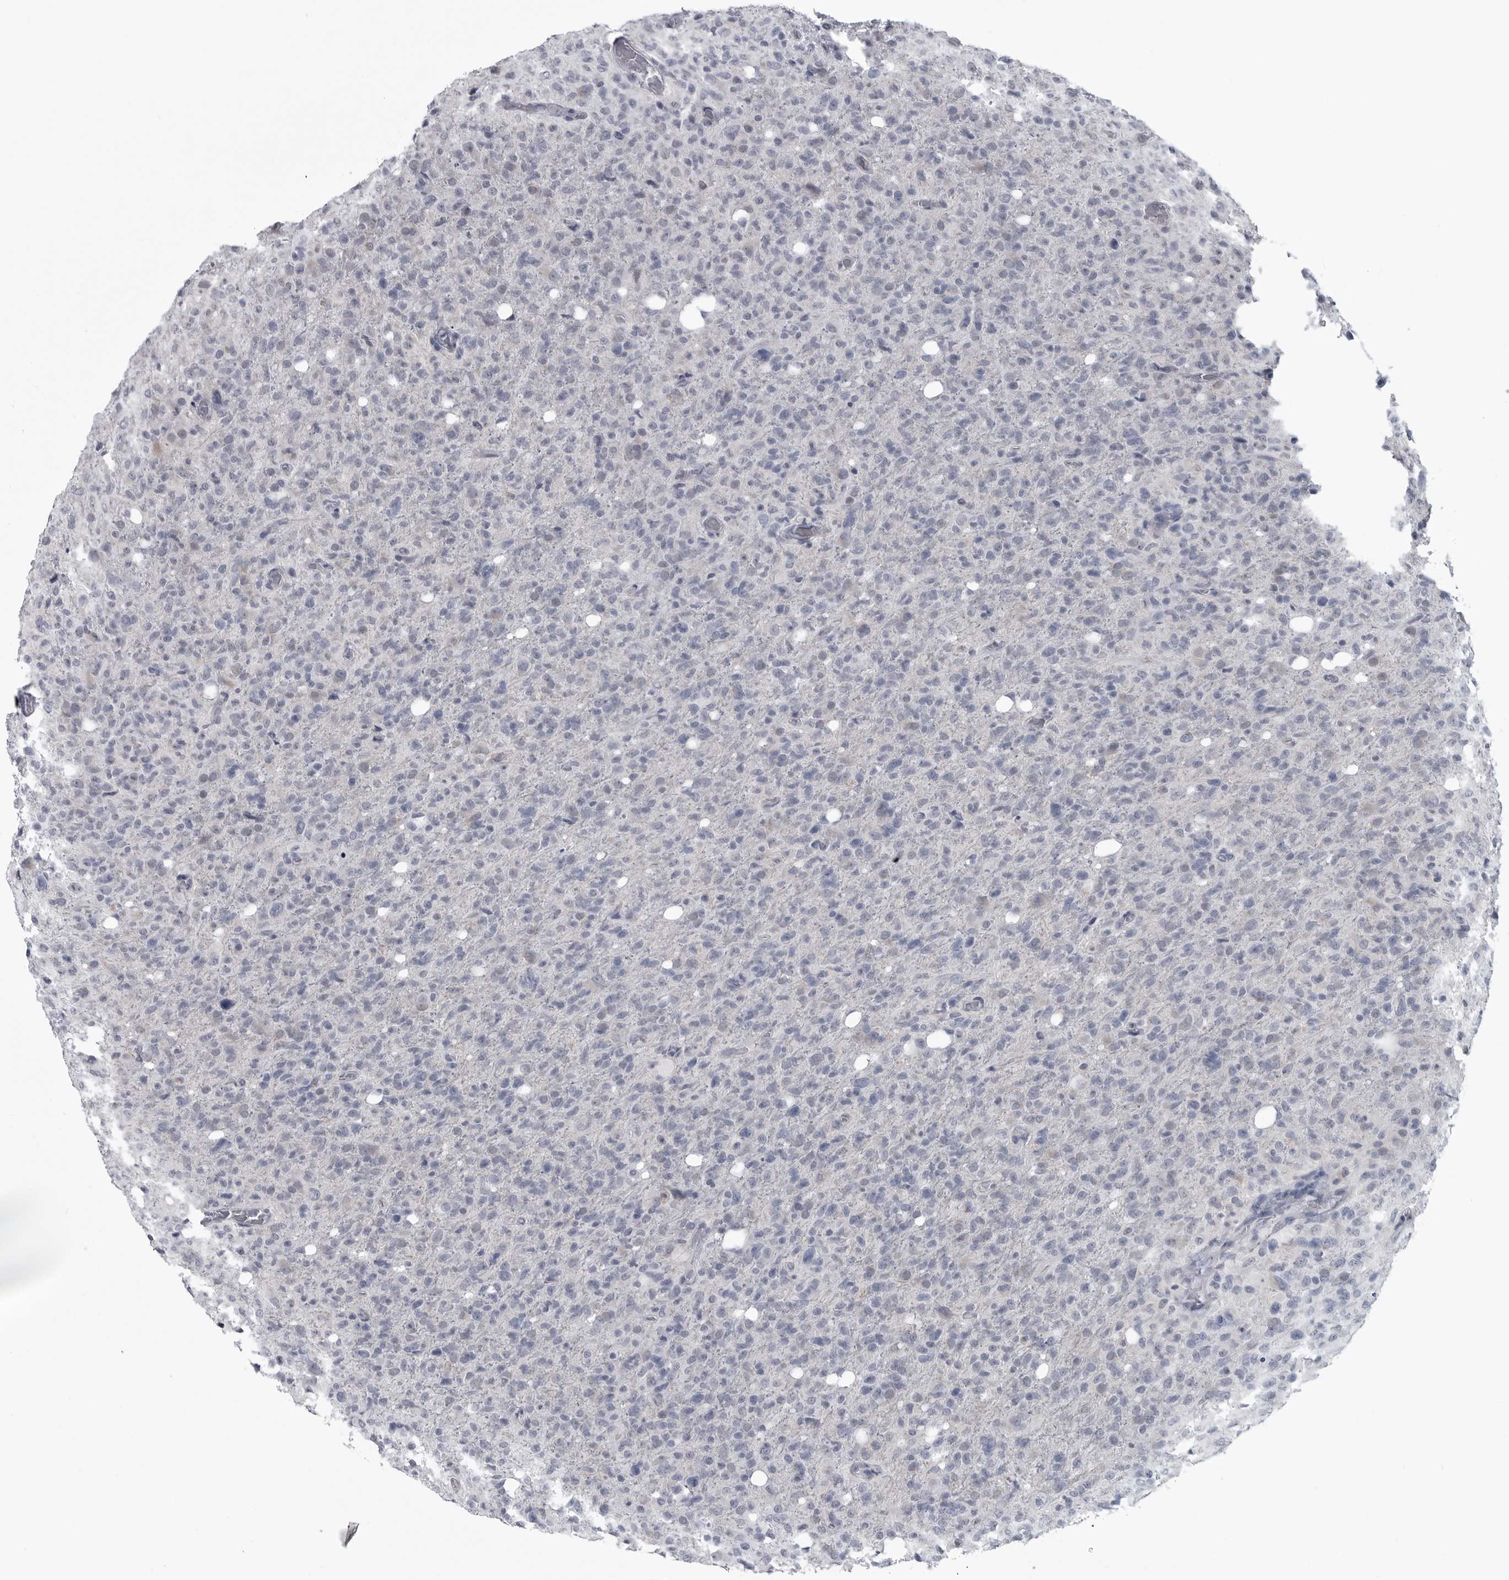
{"staining": {"intensity": "negative", "quantity": "none", "location": "none"}, "tissue": "glioma", "cell_type": "Tumor cells", "image_type": "cancer", "snomed": [{"axis": "morphology", "description": "Glioma, malignant, High grade"}, {"axis": "topography", "description": "Brain"}], "caption": "This is an immunohistochemistry (IHC) photomicrograph of glioma. There is no positivity in tumor cells.", "gene": "MYOC", "patient": {"sex": "female", "age": 57}}